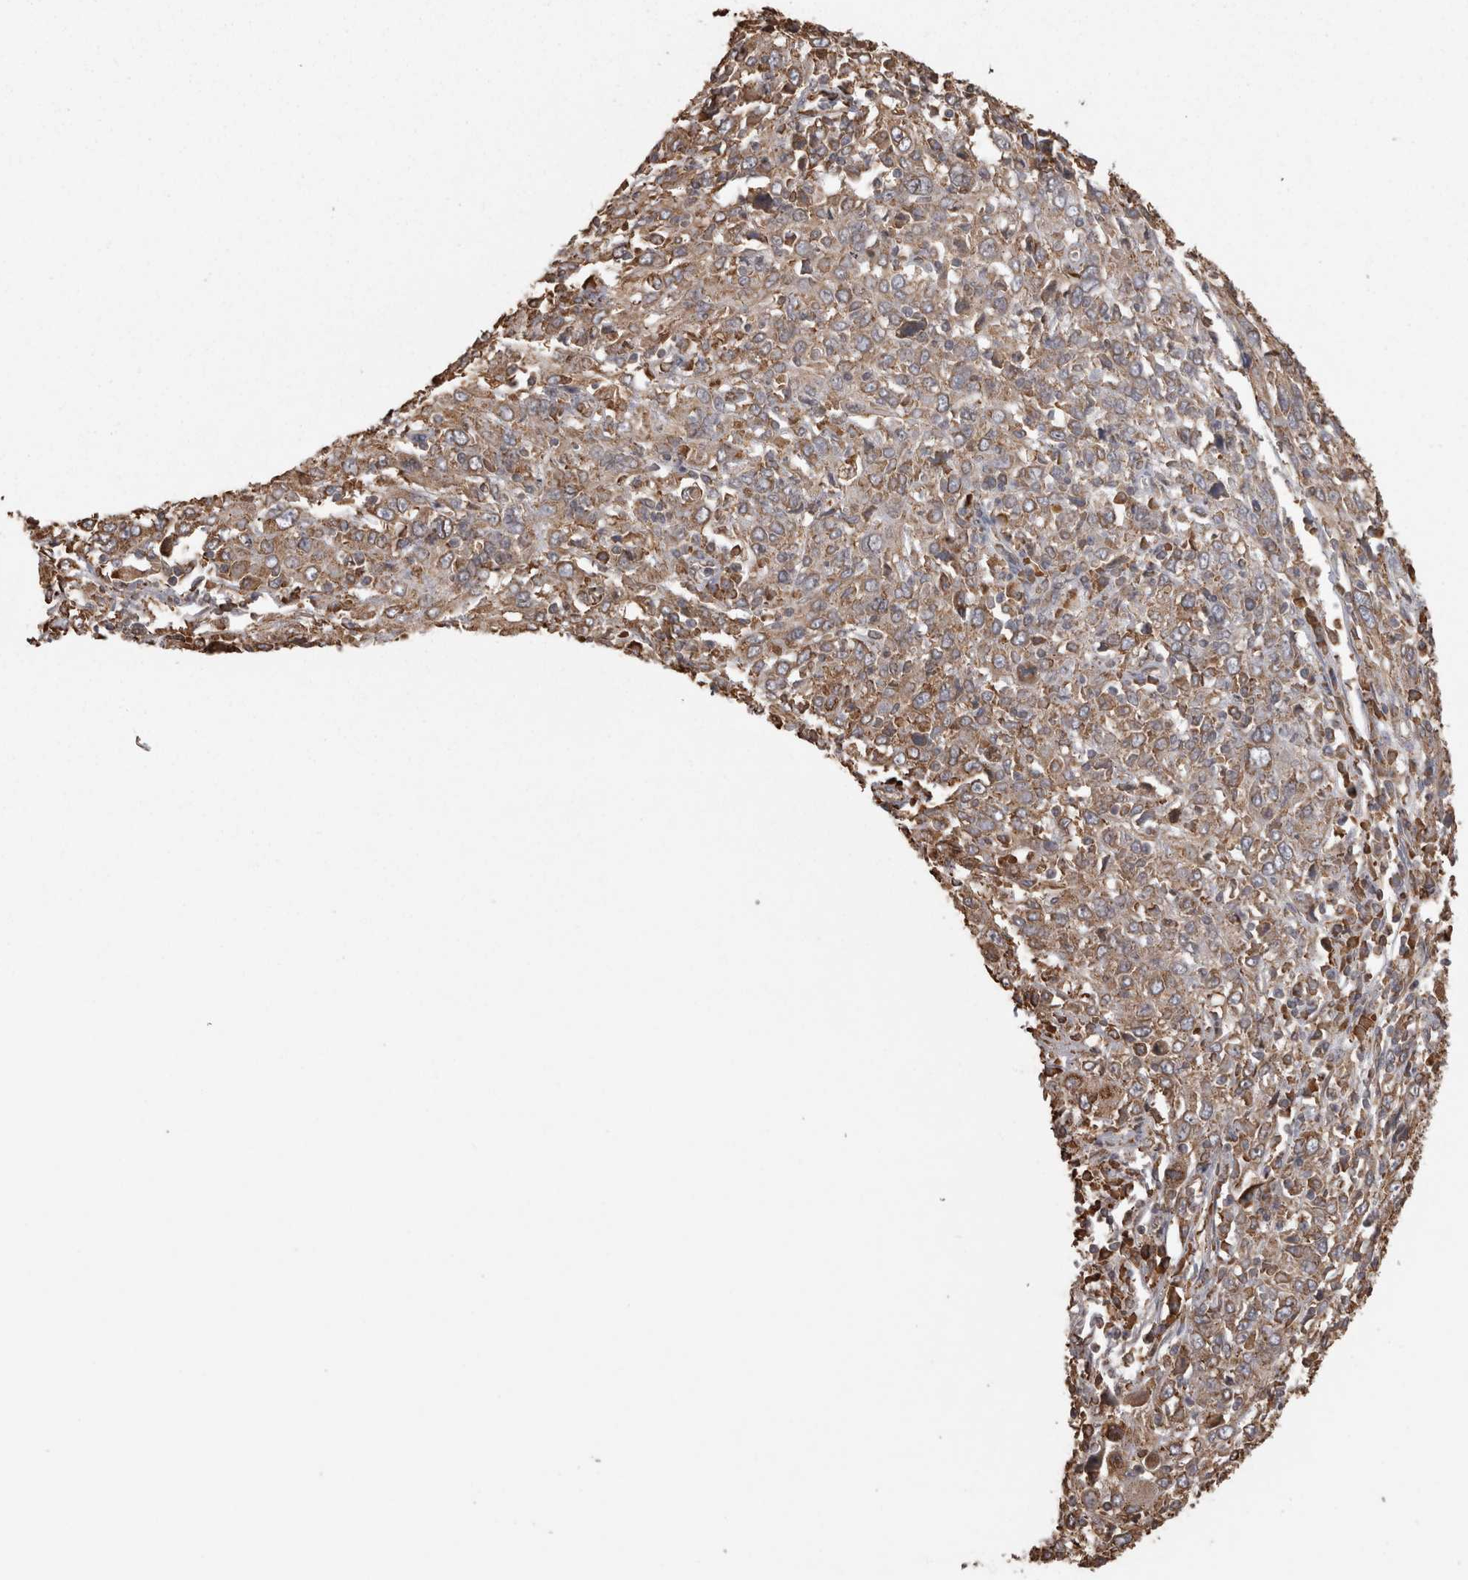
{"staining": {"intensity": "weak", "quantity": ">75%", "location": "cytoplasmic/membranous"}, "tissue": "cervical cancer", "cell_type": "Tumor cells", "image_type": "cancer", "snomed": [{"axis": "morphology", "description": "Squamous cell carcinoma, NOS"}, {"axis": "topography", "description": "Cervix"}], "caption": "This image exhibits IHC staining of human cervical cancer, with low weak cytoplasmic/membranous staining in about >75% of tumor cells.", "gene": "PON2", "patient": {"sex": "female", "age": 46}}